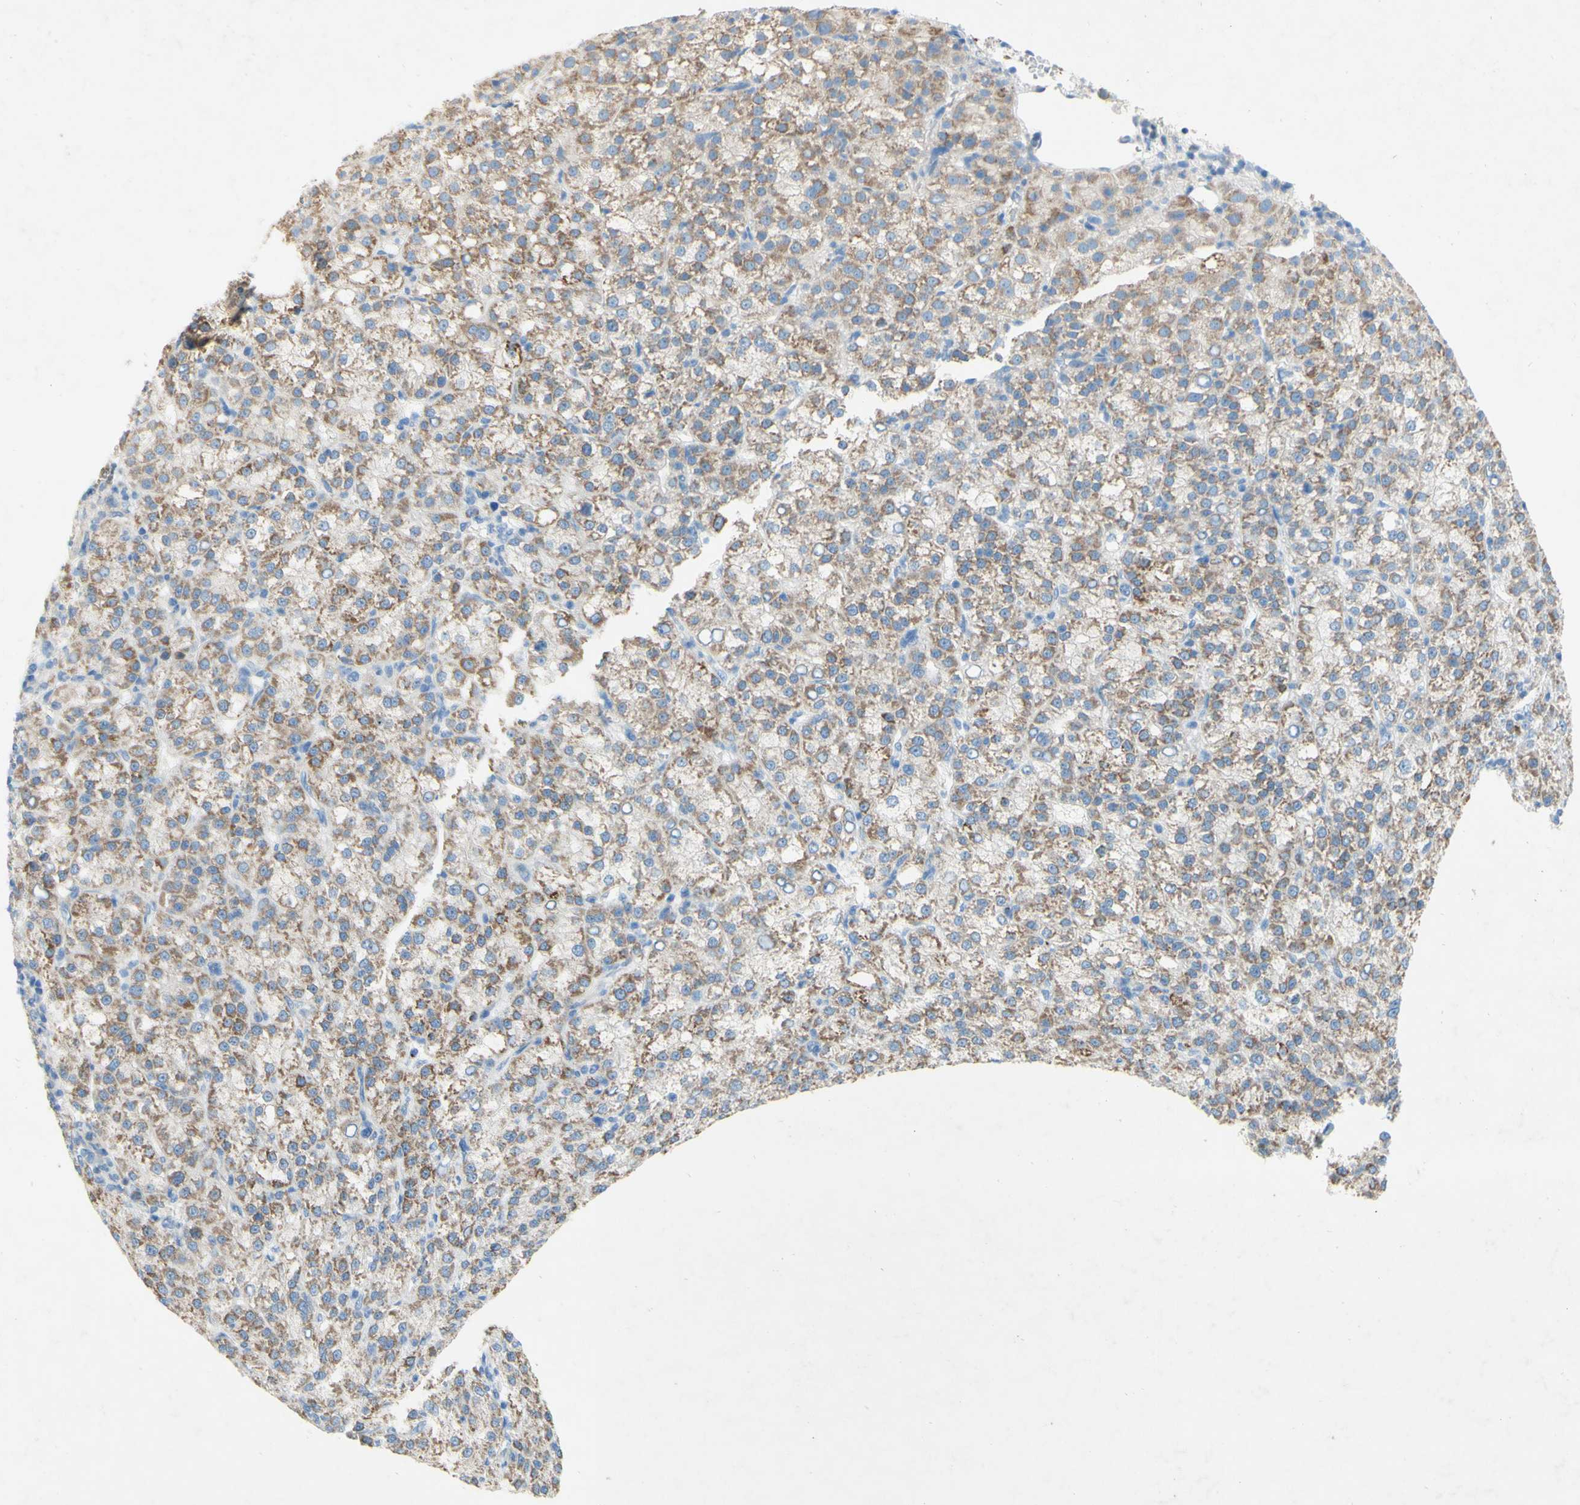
{"staining": {"intensity": "weak", "quantity": ">75%", "location": "cytoplasmic/membranous"}, "tissue": "liver cancer", "cell_type": "Tumor cells", "image_type": "cancer", "snomed": [{"axis": "morphology", "description": "Carcinoma, Hepatocellular, NOS"}, {"axis": "topography", "description": "Liver"}], "caption": "Protein analysis of liver hepatocellular carcinoma tissue reveals weak cytoplasmic/membranous positivity in approximately >75% of tumor cells.", "gene": "ACADL", "patient": {"sex": "female", "age": 58}}